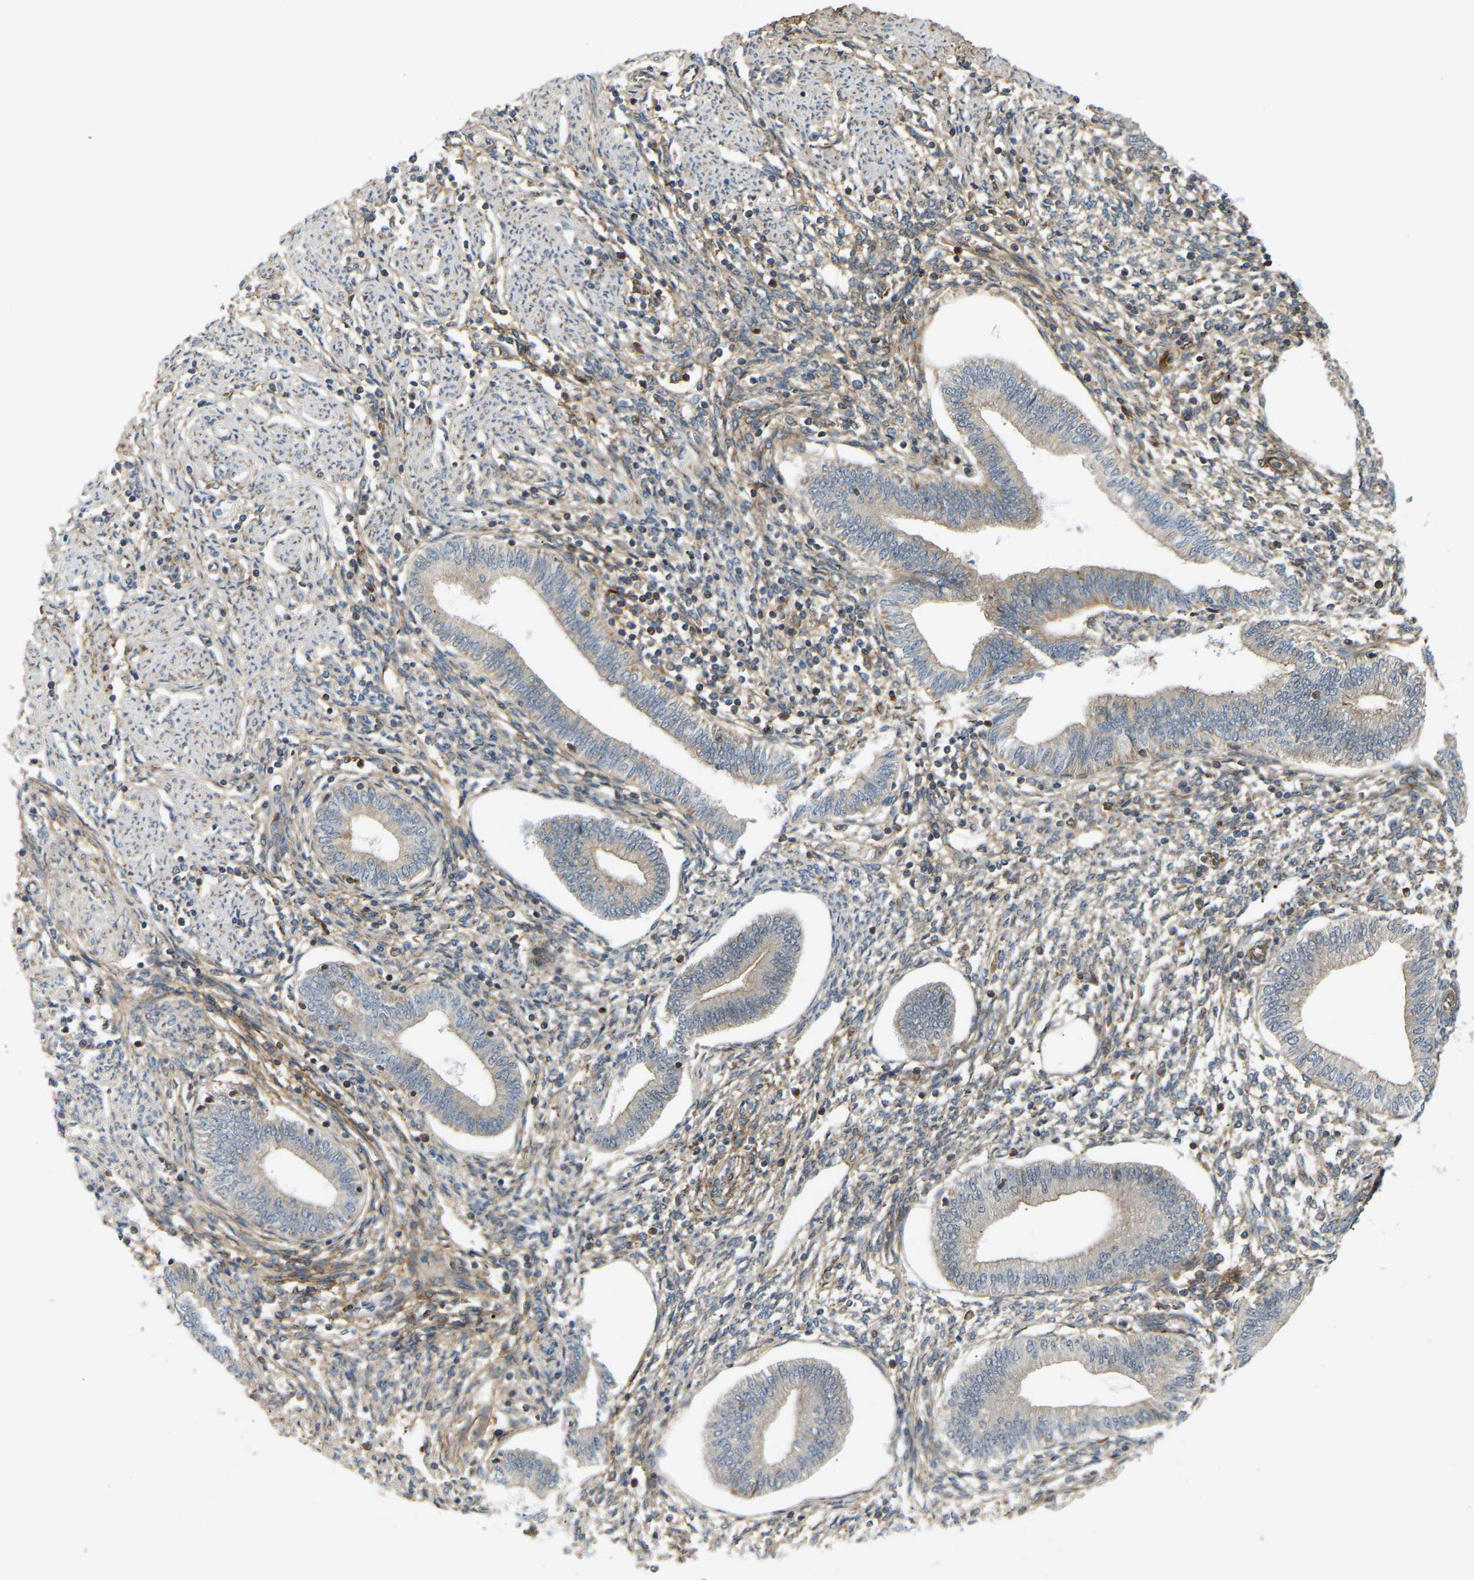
{"staining": {"intensity": "moderate", "quantity": ">75%", "location": "cytoplasmic/membranous"}, "tissue": "endometrium", "cell_type": "Cells in endometrial stroma", "image_type": "normal", "snomed": [{"axis": "morphology", "description": "Normal tissue, NOS"}, {"axis": "topography", "description": "Endometrium"}], "caption": "Brown immunohistochemical staining in normal human endometrium shows moderate cytoplasmic/membranous staining in about >75% of cells in endometrial stroma. Using DAB (3,3'-diaminobenzidine) (brown) and hematoxylin (blue) stains, captured at high magnification using brightfield microscopy.", "gene": "PLCG2", "patient": {"sex": "female", "age": 50}}